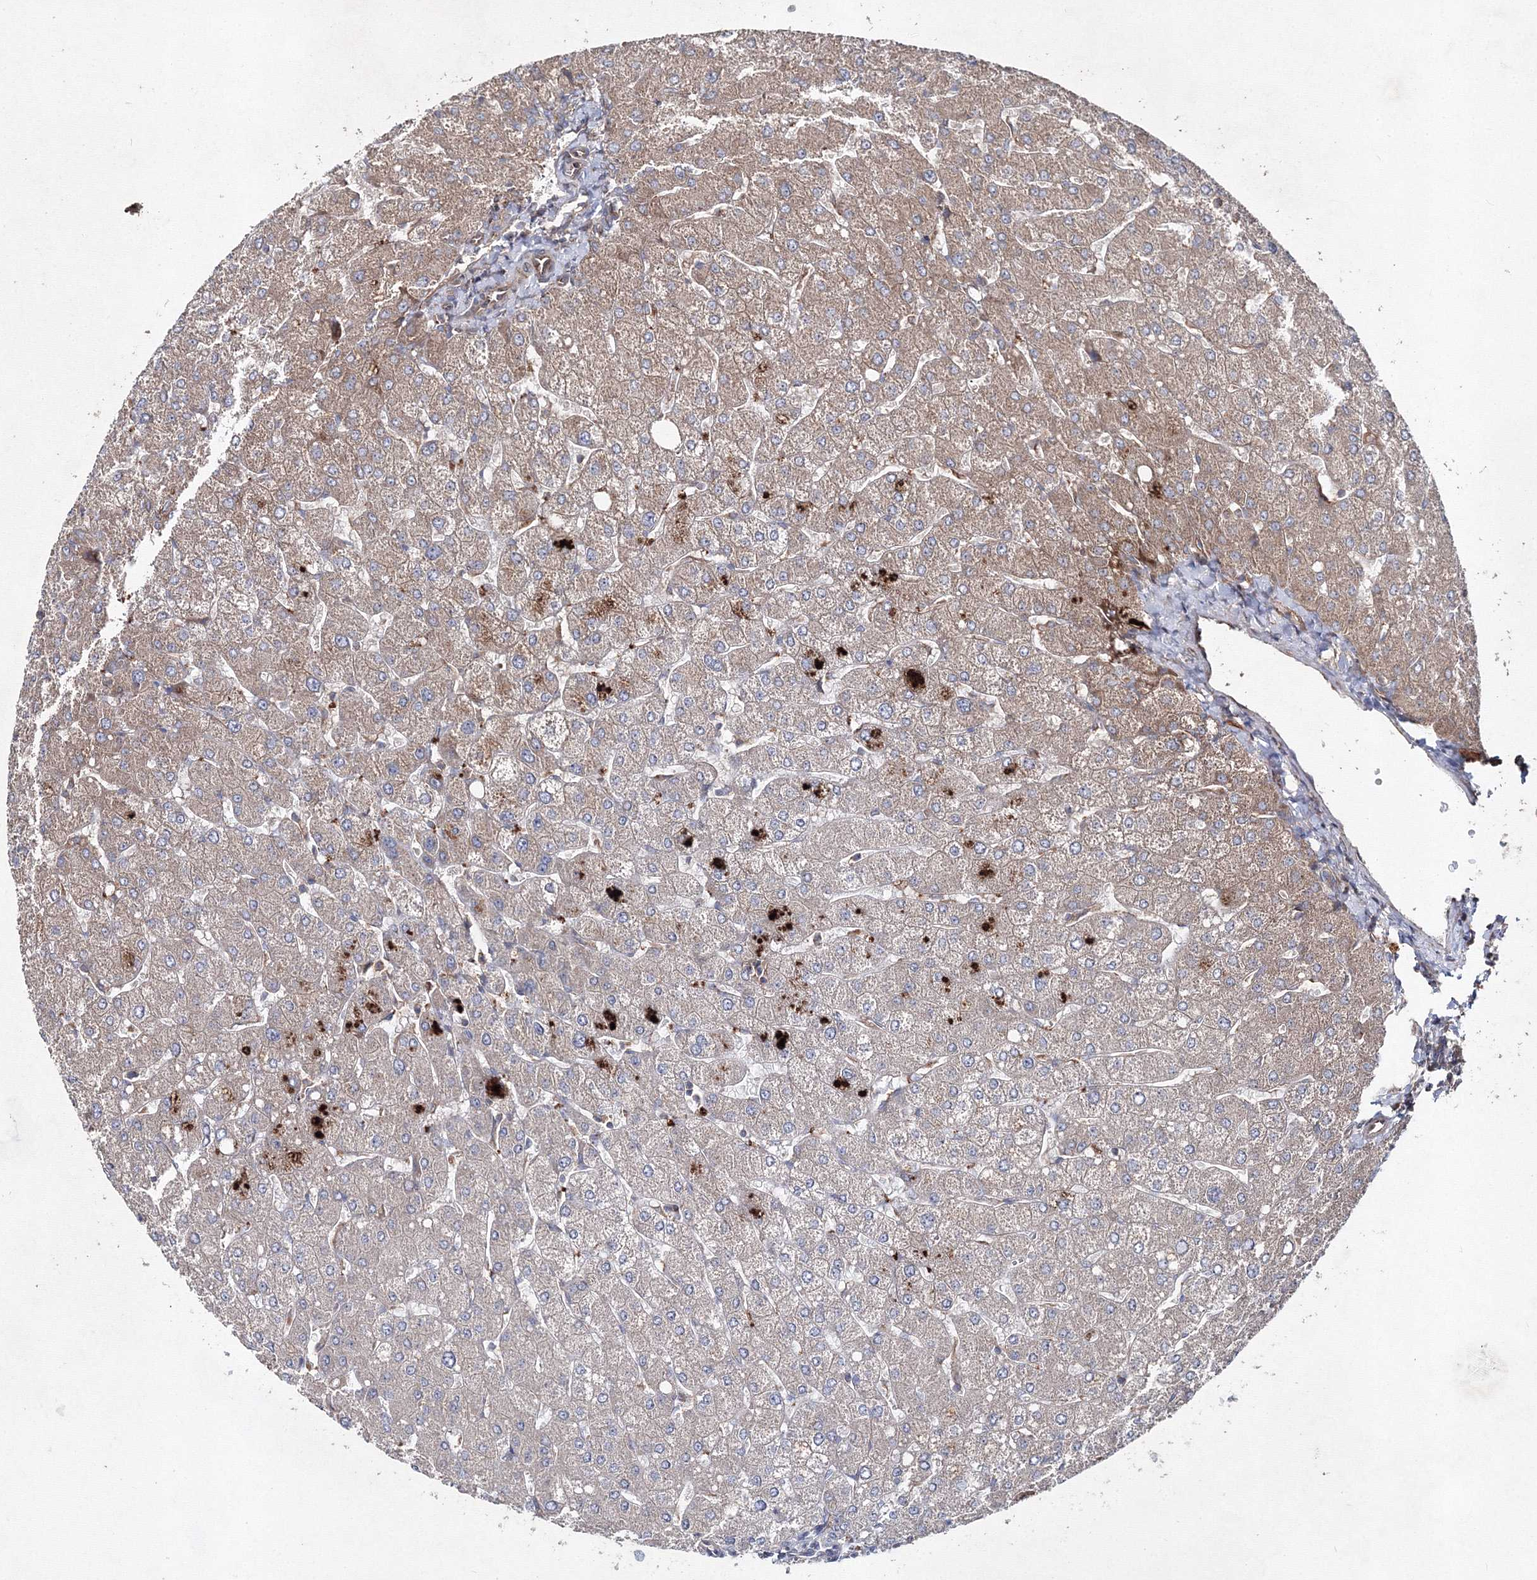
{"staining": {"intensity": "negative", "quantity": "none", "location": "none"}, "tissue": "liver", "cell_type": "Cholangiocytes", "image_type": "normal", "snomed": [{"axis": "morphology", "description": "Normal tissue, NOS"}, {"axis": "topography", "description": "Liver"}], "caption": "Cholangiocytes are negative for brown protein staining in normal liver. Brightfield microscopy of IHC stained with DAB (brown) and hematoxylin (blue), captured at high magnification.", "gene": "GFM1", "patient": {"sex": "male", "age": 55}}